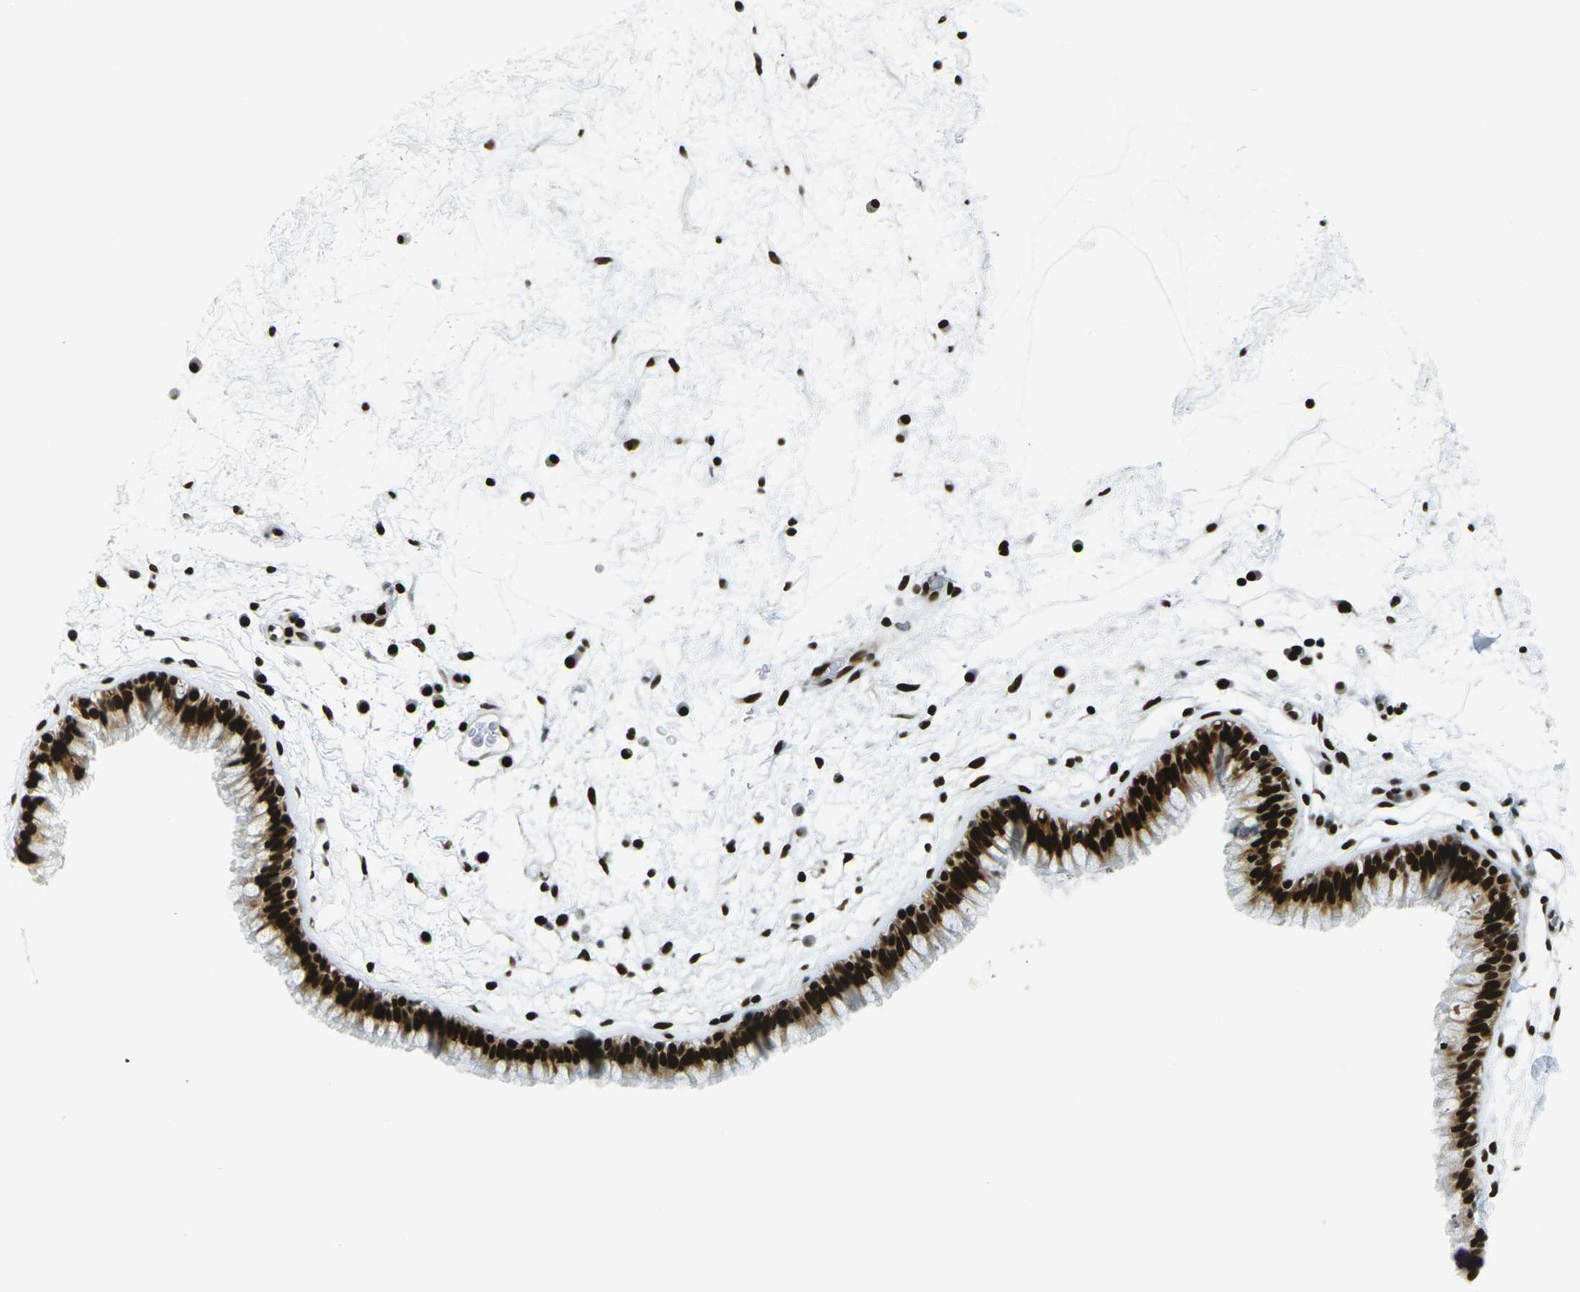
{"staining": {"intensity": "strong", "quantity": ">75%", "location": "cytoplasmic/membranous,nuclear"}, "tissue": "nasopharynx", "cell_type": "Respiratory epithelial cells", "image_type": "normal", "snomed": [{"axis": "morphology", "description": "Normal tissue, NOS"}, {"axis": "morphology", "description": "Inflammation, NOS"}, {"axis": "topography", "description": "Nasopharynx"}], "caption": "Immunohistochemical staining of benign nasopharynx demonstrates high levels of strong cytoplasmic/membranous,nuclear positivity in approximately >75% of respiratory epithelial cells. The staining is performed using DAB (3,3'-diaminobenzidine) brown chromogen to label protein expression. The nuclei are counter-stained blue using hematoxylin.", "gene": "H3", "patient": {"sex": "male", "age": 48}}